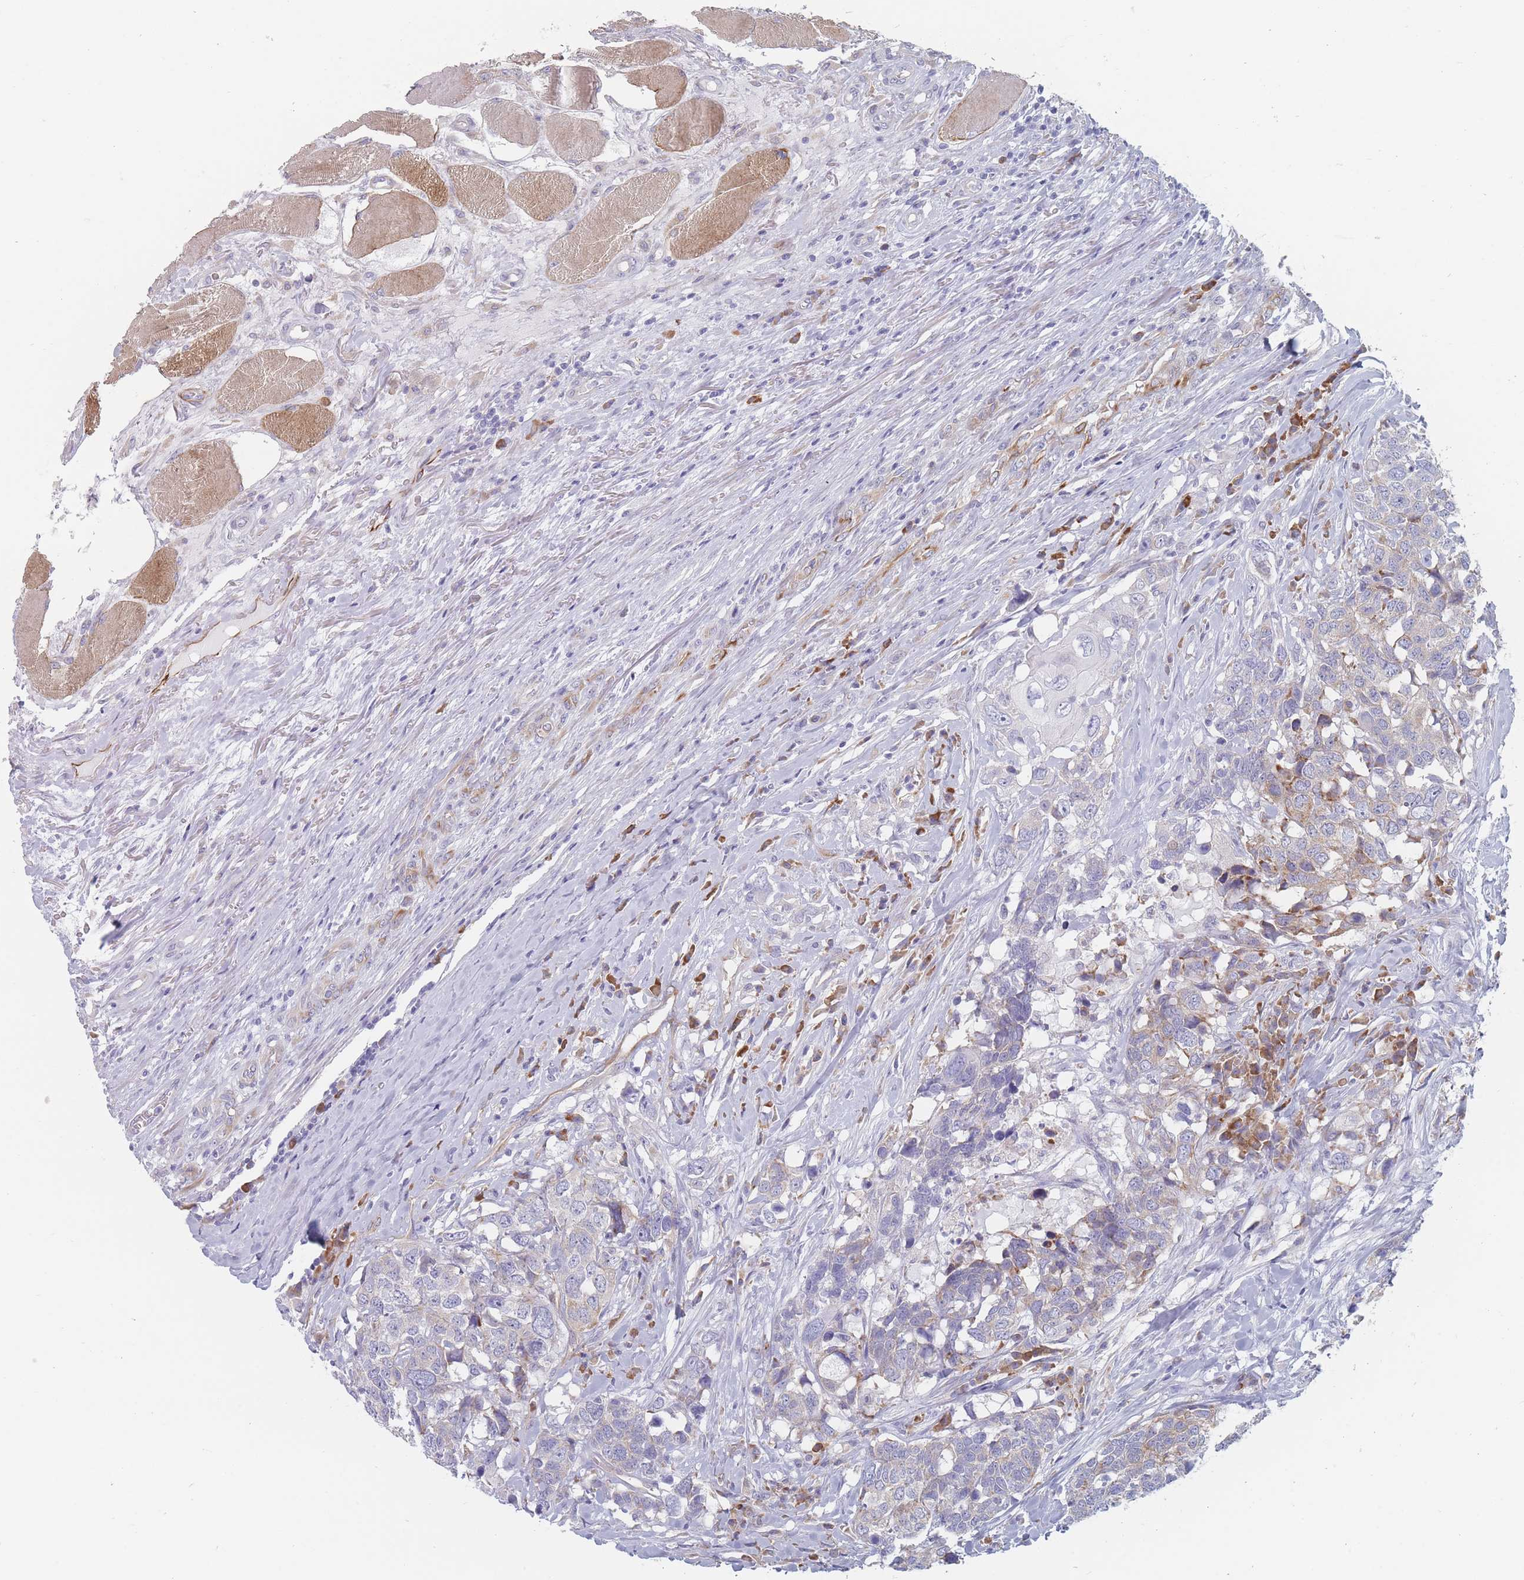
{"staining": {"intensity": "weak", "quantity": "<25%", "location": "cytoplasmic/membranous"}, "tissue": "head and neck cancer", "cell_type": "Tumor cells", "image_type": "cancer", "snomed": [{"axis": "morphology", "description": "Squamous cell carcinoma, NOS"}, {"axis": "topography", "description": "Head-Neck"}], "caption": "DAB (3,3'-diaminobenzidine) immunohistochemical staining of human head and neck cancer (squamous cell carcinoma) exhibits no significant expression in tumor cells.", "gene": "ERBIN", "patient": {"sex": "male", "age": 66}}